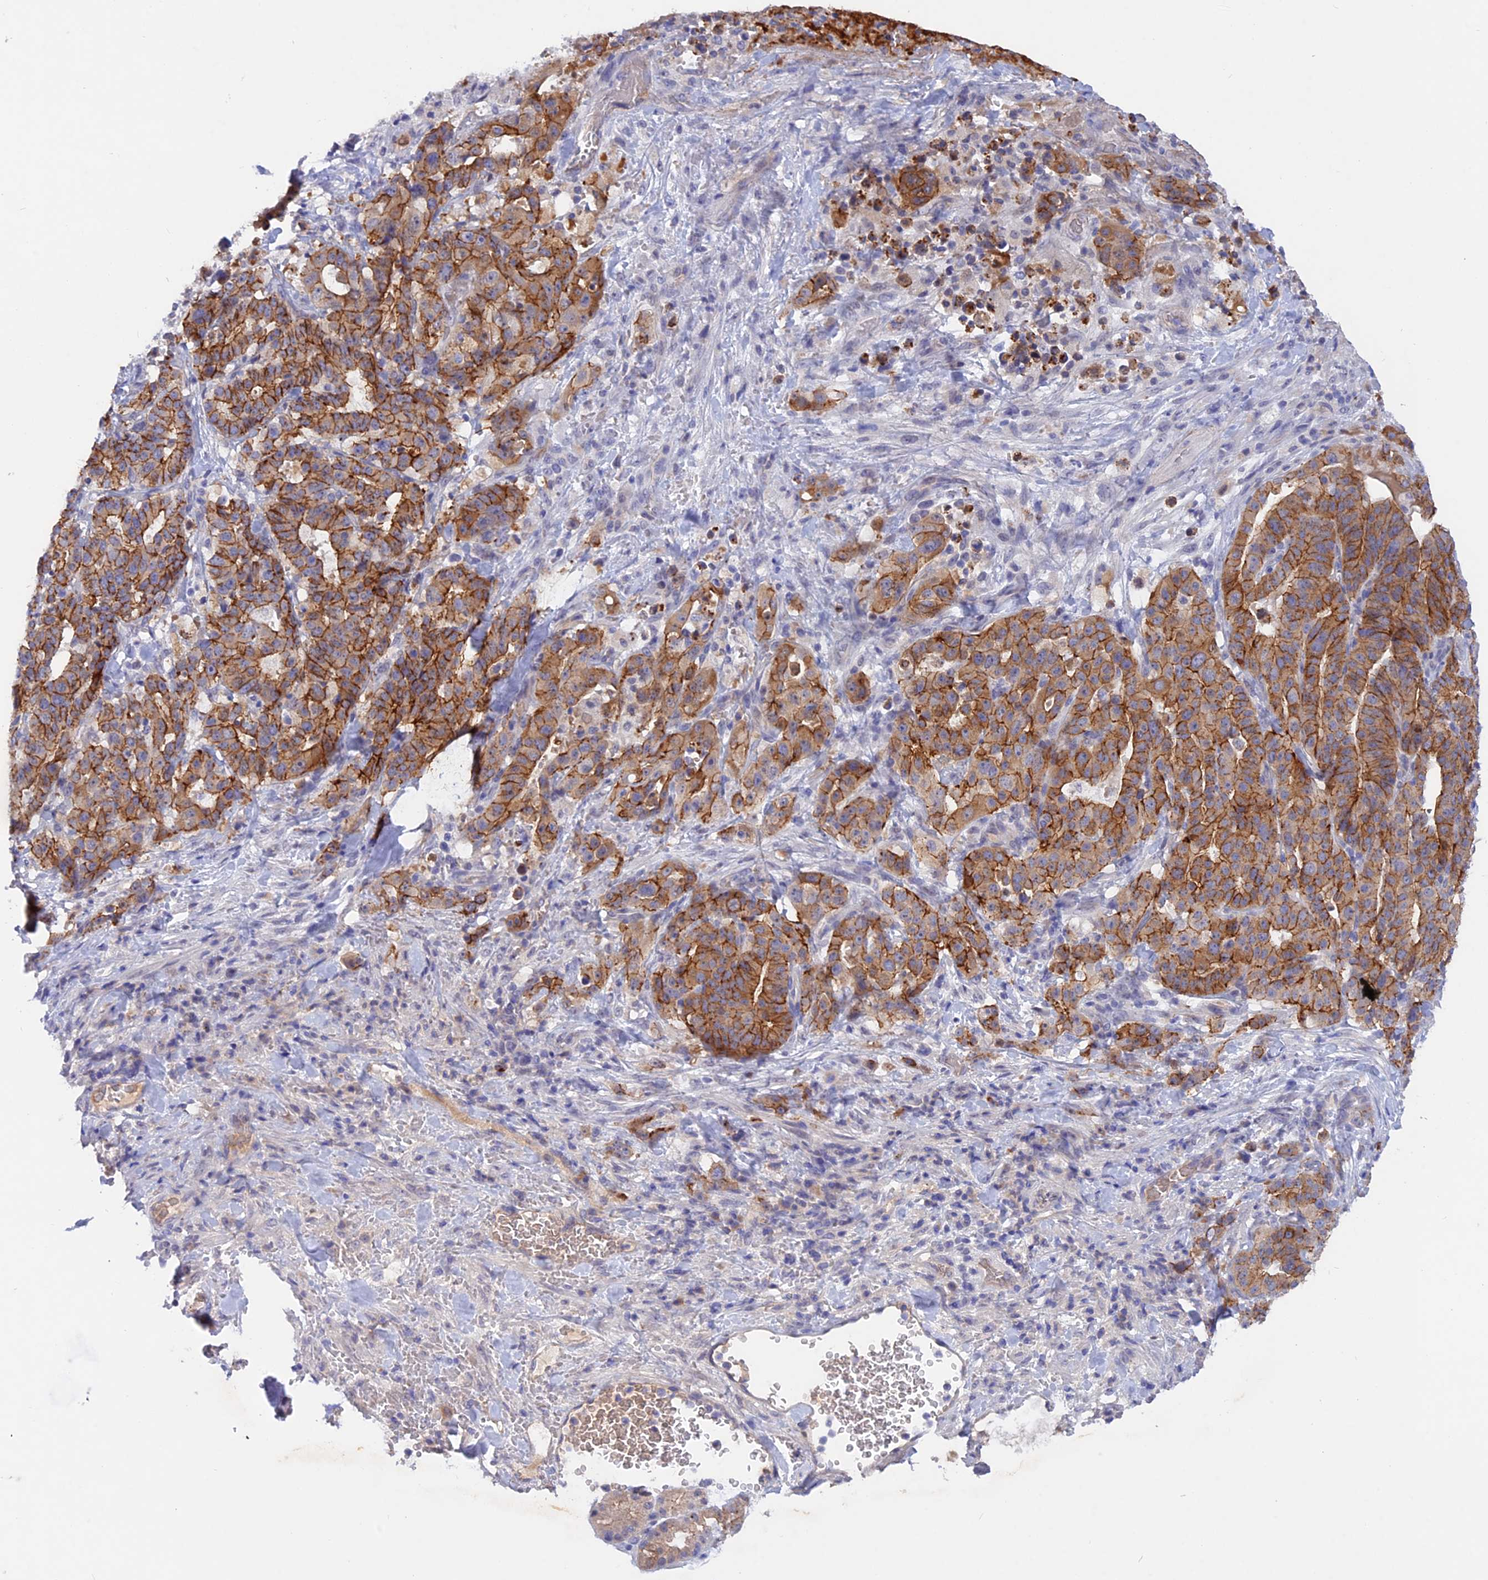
{"staining": {"intensity": "strong", "quantity": ">75%", "location": "cytoplasmic/membranous"}, "tissue": "stomach cancer", "cell_type": "Tumor cells", "image_type": "cancer", "snomed": [{"axis": "morphology", "description": "Adenocarcinoma, NOS"}, {"axis": "topography", "description": "Stomach"}], "caption": "Immunohistochemistry (IHC) (DAB (3,3'-diaminobenzidine)) staining of human stomach cancer shows strong cytoplasmic/membranous protein staining in approximately >75% of tumor cells.", "gene": "GK5", "patient": {"sex": "male", "age": 48}}